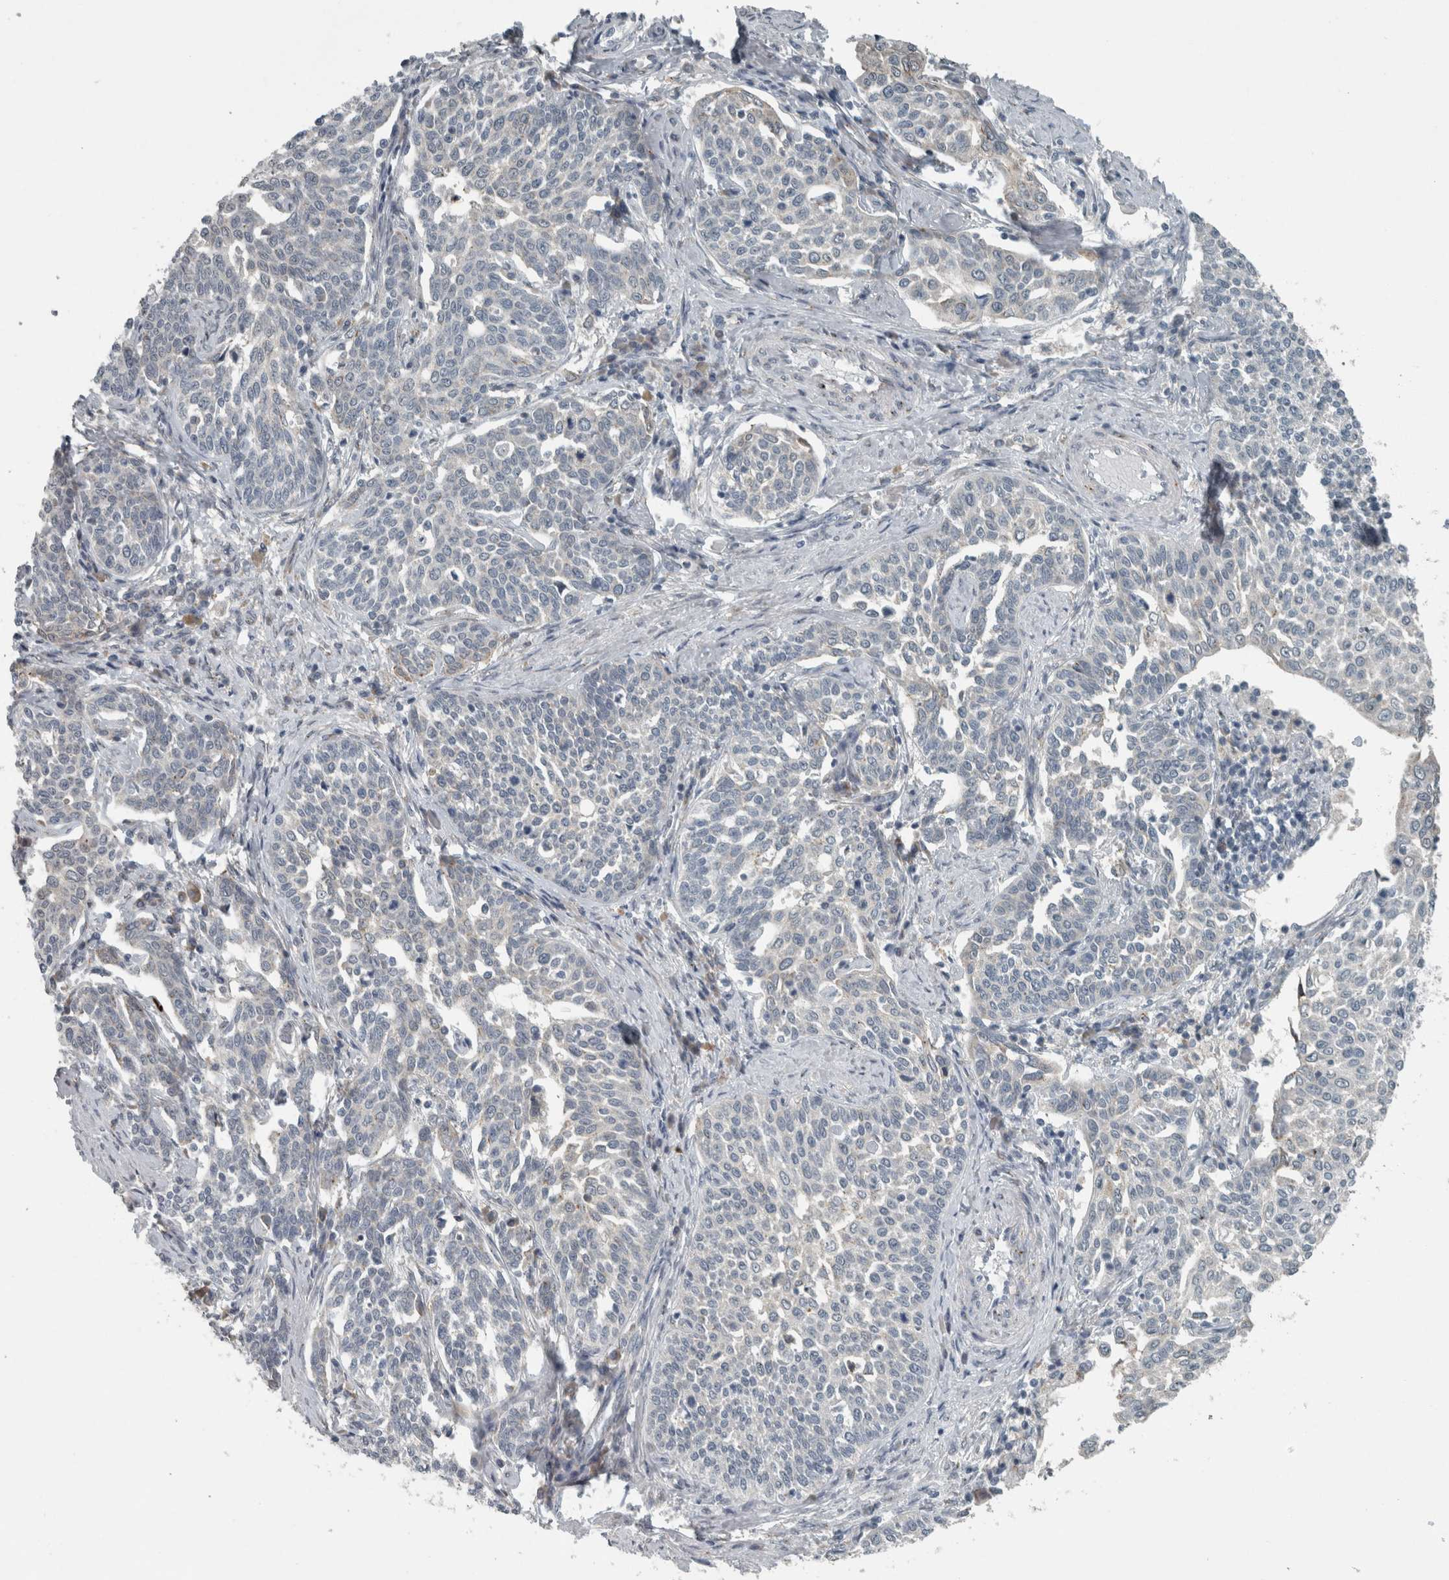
{"staining": {"intensity": "negative", "quantity": "none", "location": "none"}, "tissue": "cervical cancer", "cell_type": "Tumor cells", "image_type": "cancer", "snomed": [{"axis": "morphology", "description": "Squamous cell carcinoma, NOS"}, {"axis": "topography", "description": "Cervix"}], "caption": "IHC of squamous cell carcinoma (cervical) displays no expression in tumor cells. (DAB immunohistochemistry (IHC), high magnification).", "gene": "KIF1C", "patient": {"sex": "female", "age": 34}}